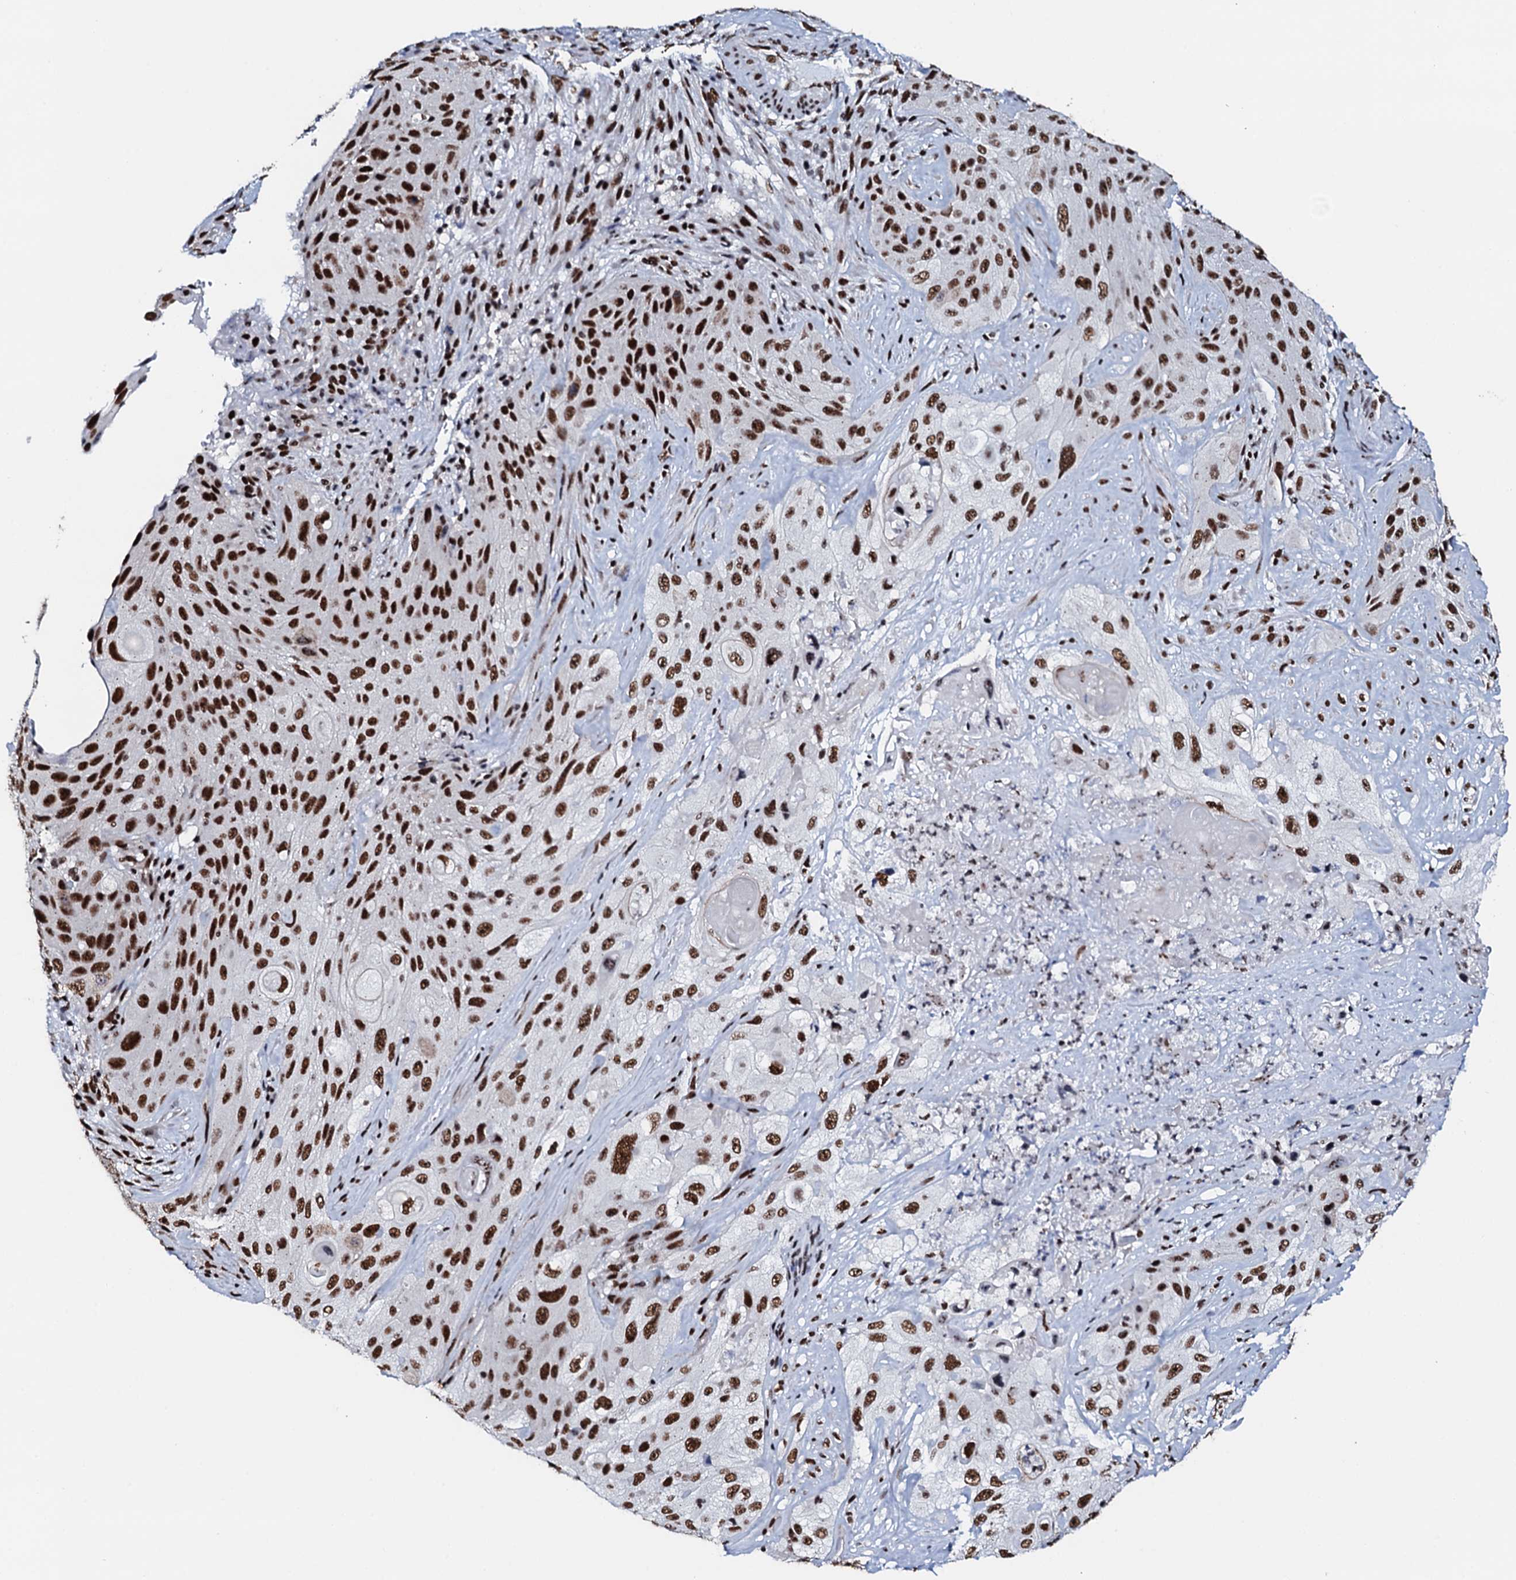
{"staining": {"intensity": "strong", "quantity": ">75%", "location": "nuclear"}, "tissue": "cervical cancer", "cell_type": "Tumor cells", "image_type": "cancer", "snomed": [{"axis": "morphology", "description": "Squamous cell carcinoma, NOS"}, {"axis": "topography", "description": "Cervix"}], "caption": "Protein staining demonstrates strong nuclear positivity in about >75% of tumor cells in cervical squamous cell carcinoma. (IHC, brightfield microscopy, high magnification).", "gene": "NKAPD1", "patient": {"sex": "female", "age": 42}}